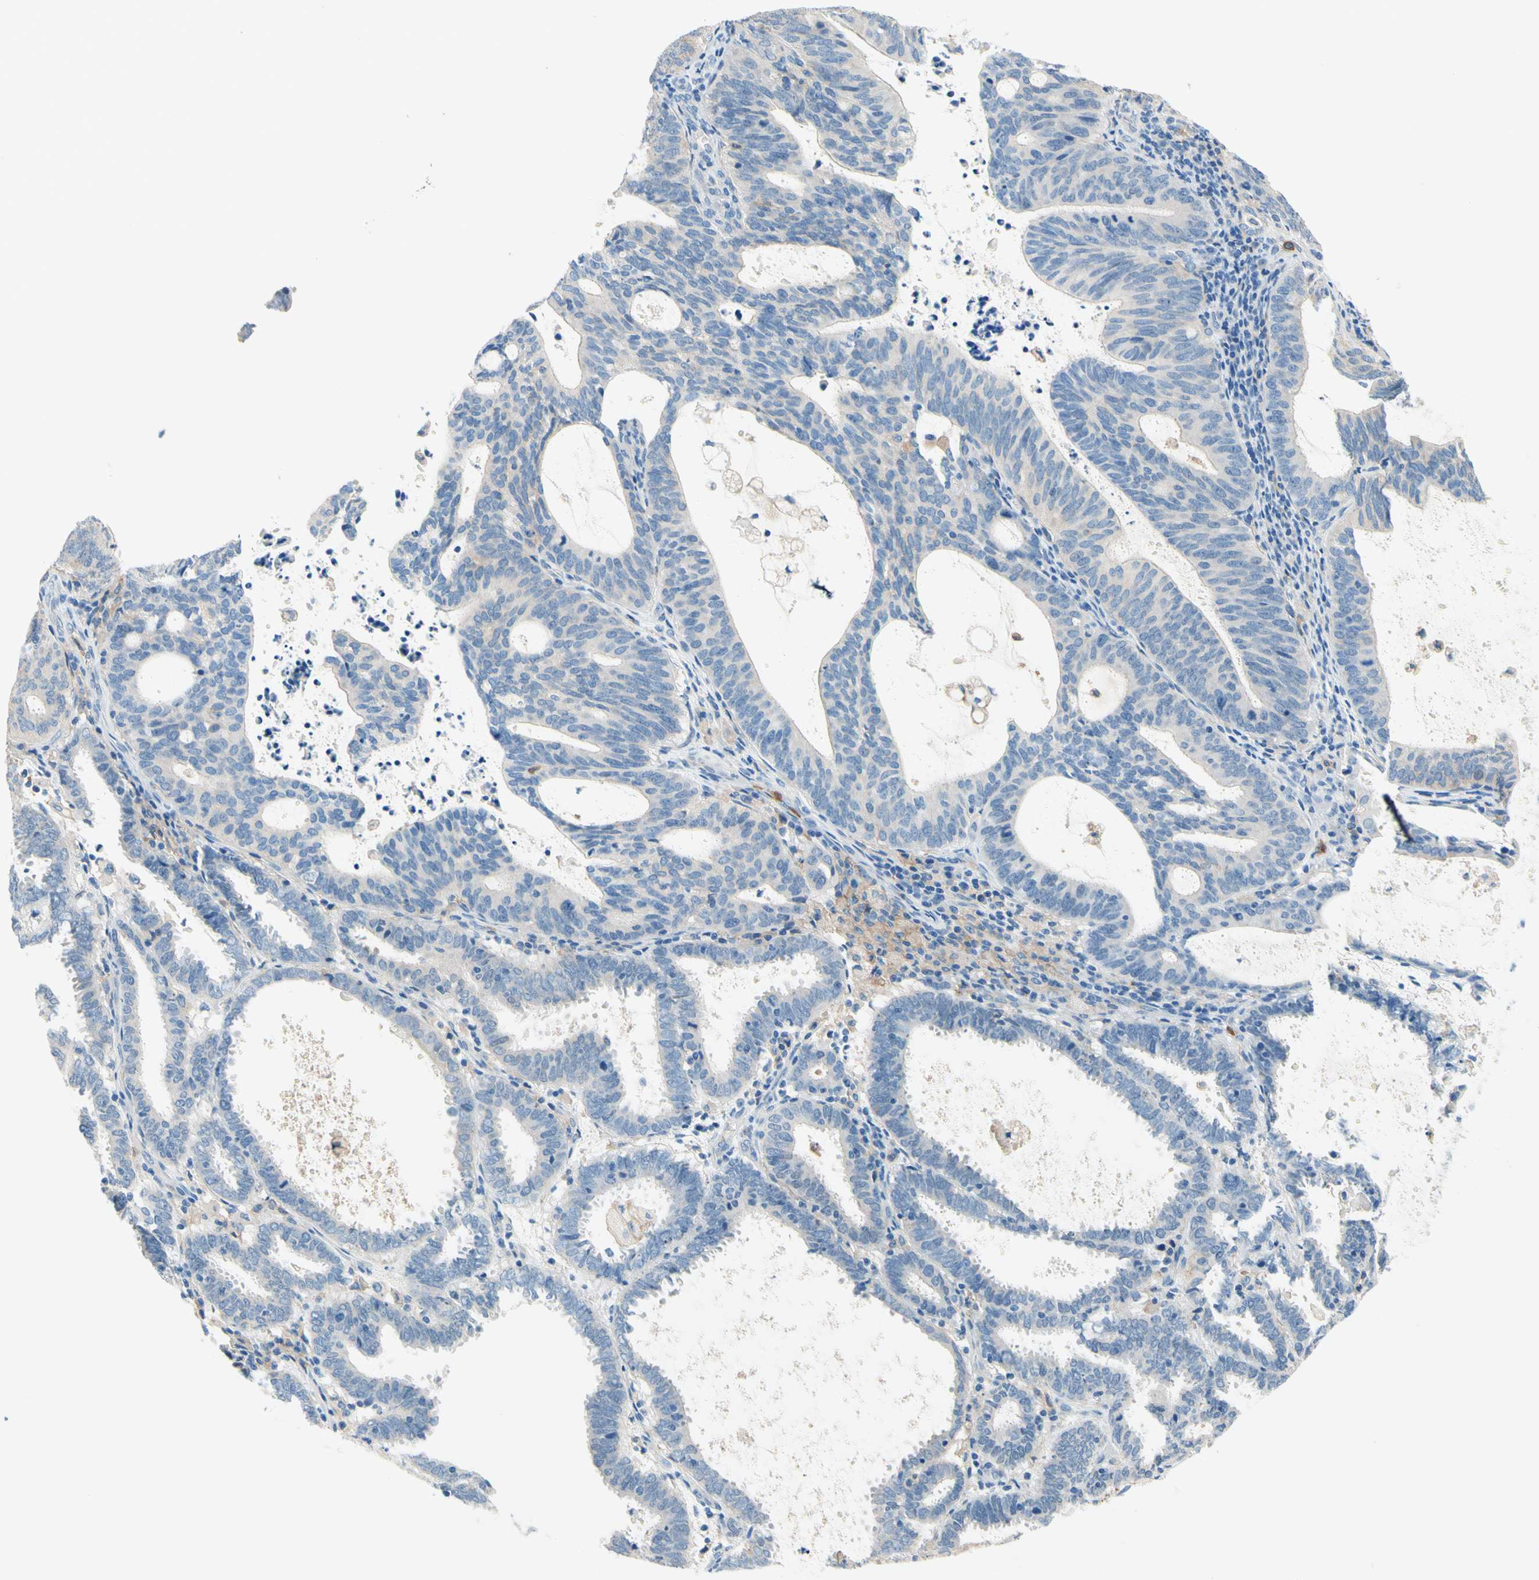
{"staining": {"intensity": "negative", "quantity": "none", "location": "none"}, "tissue": "endometrial cancer", "cell_type": "Tumor cells", "image_type": "cancer", "snomed": [{"axis": "morphology", "description": "Adenocarcinoma, NOS"}, {"axis": "topography", "description": "Uterus"}], "caption": "Adenocarcinoma (endometrial) stained for a protein using immunohistochemistry (IHC) demonstrates no staining tumor cells.", "gene": "SIGLEC9", "patient": {"sex": "female", "age": 83}}